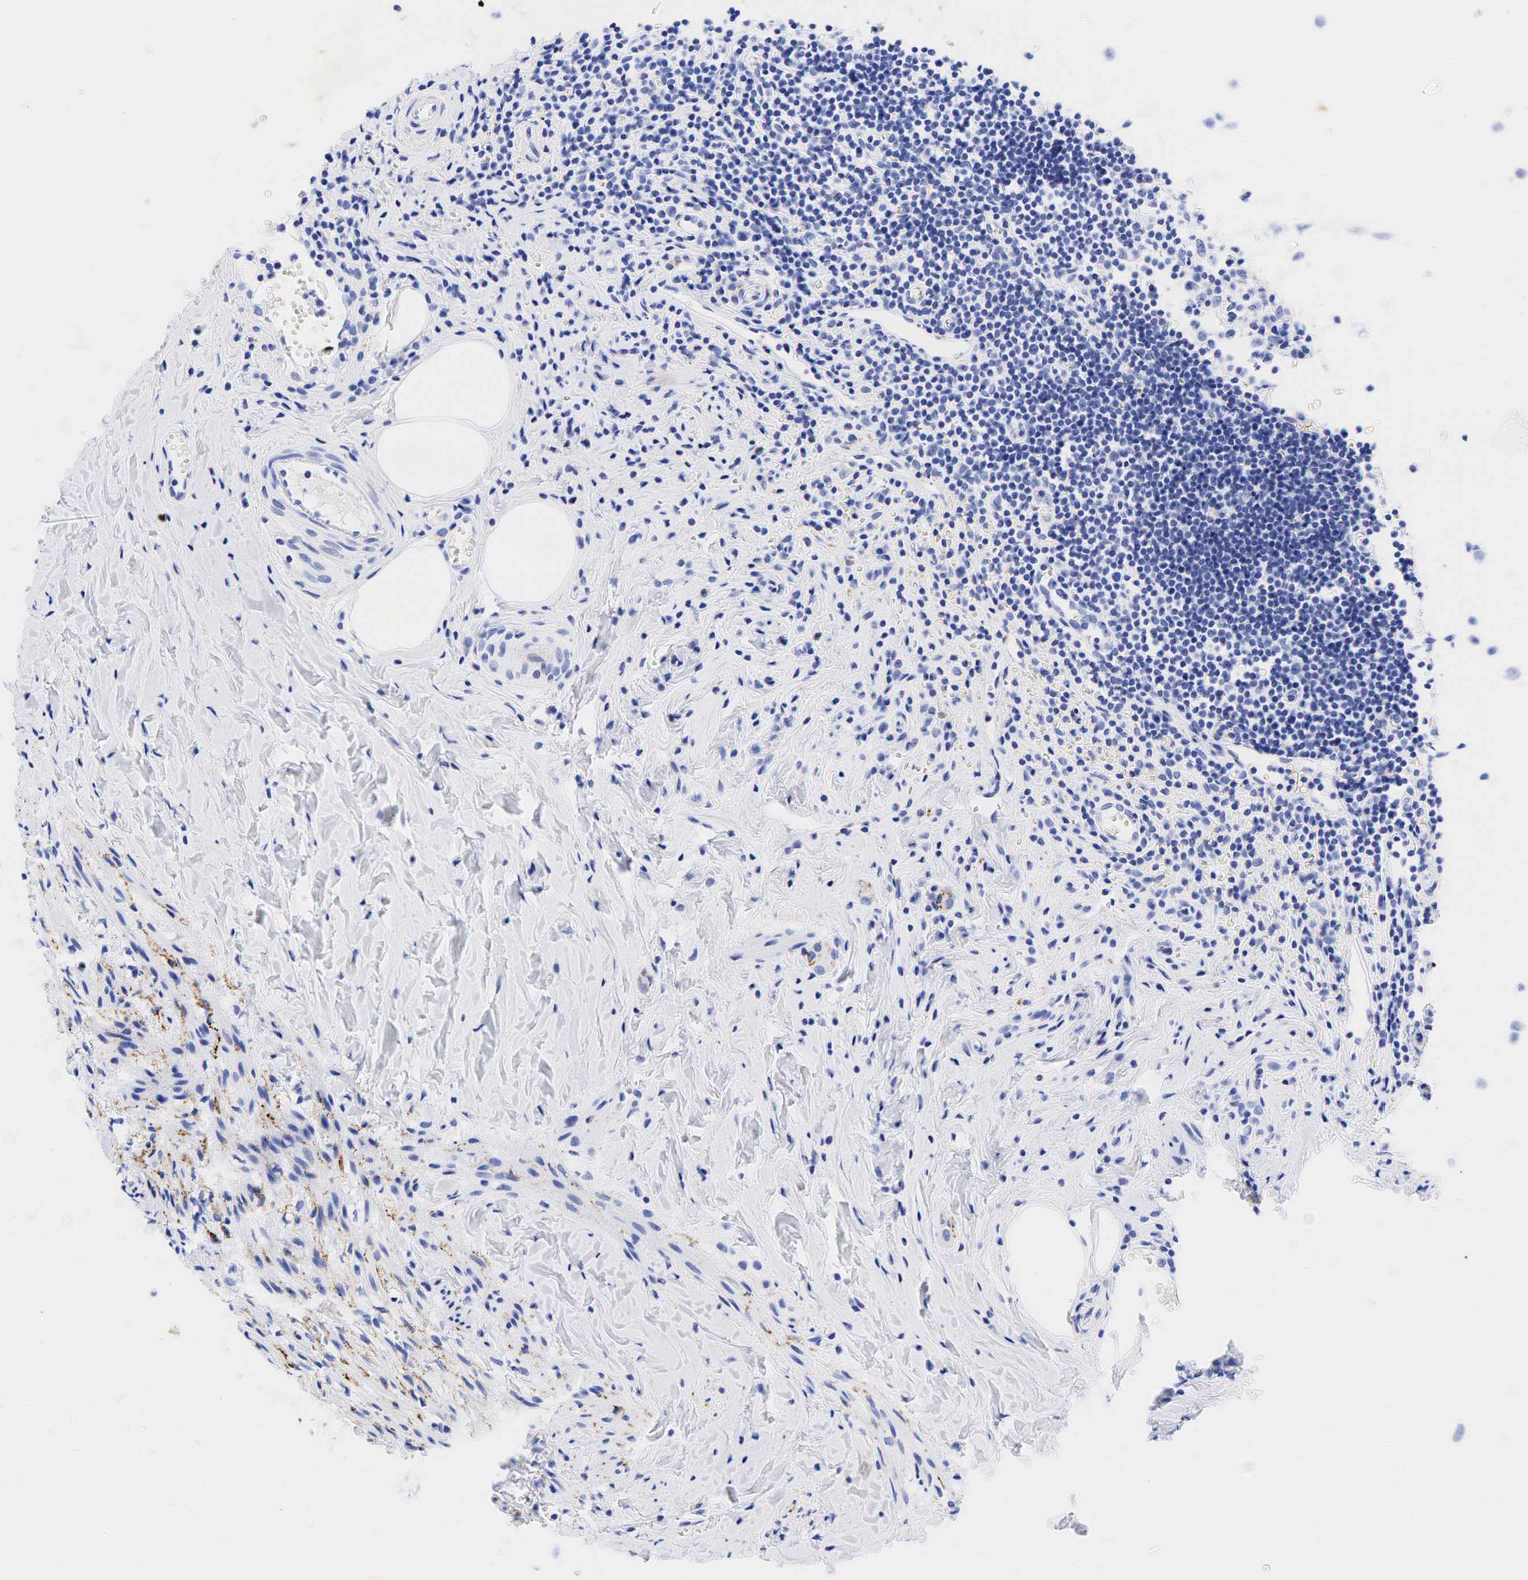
{"staining": {"intensity": "strong", "quantity": "<25%", "location": "cytoplasmic/membranous"}, "tissue": "appendix", "cell_type": "Glandular cells", "image_type": "normal", "snomed": [{"axis": "morphology", "description": "Normal tissue, NOS"}, {"axis": "topography", "description": "Appendix"}], "caption": "Human appendix stained with a protein marker displays strong staining in glandular cells.", "gene": "CHGA", "patient": {"sex": "female", "age": 19}}